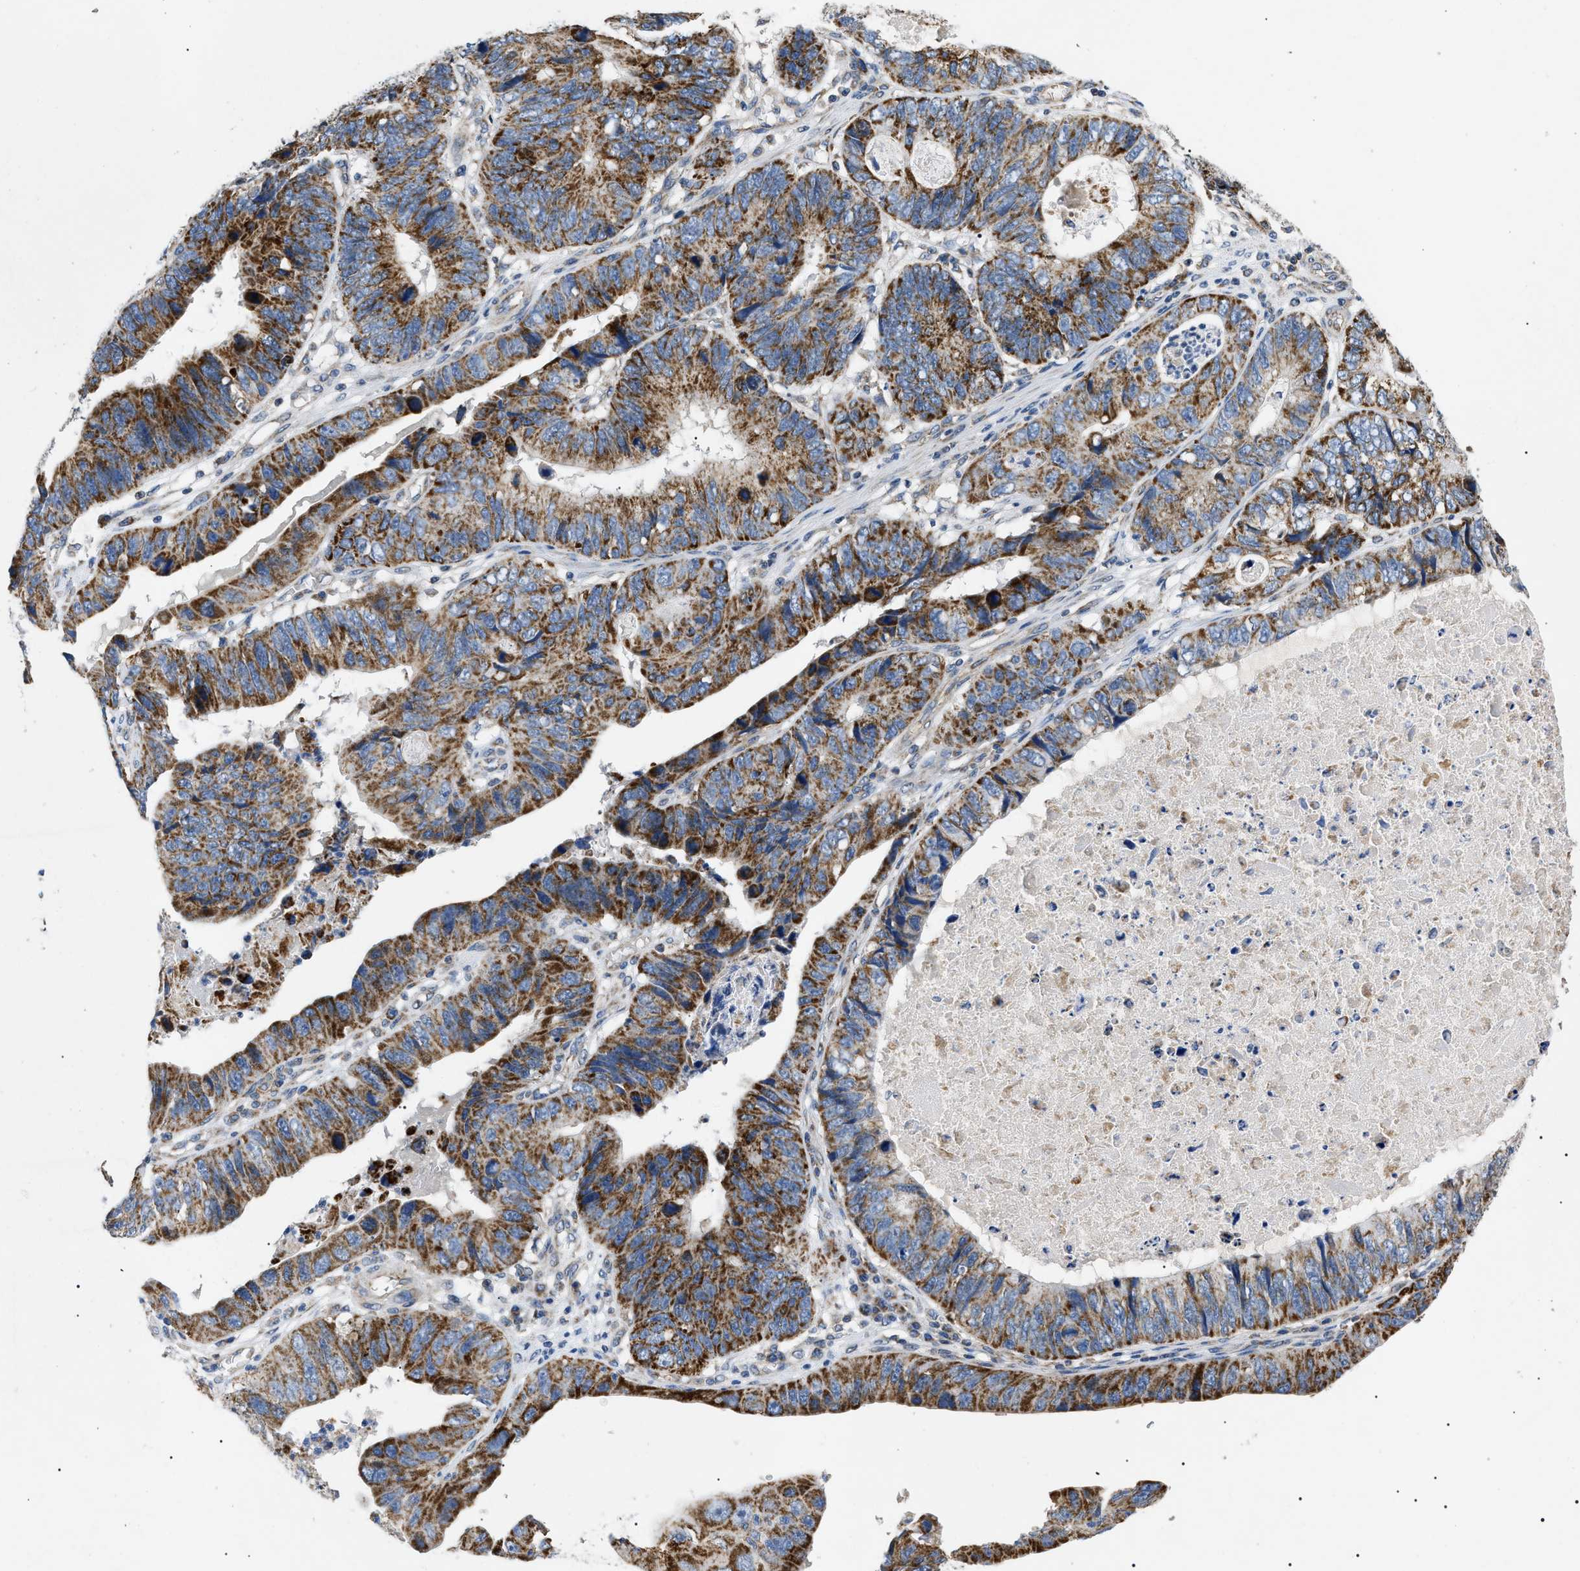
{"staining": {"intensity": "strong", "quantity": ">75%", "location": "cytoplasmic/membranous"}, "tissue": "stomach cancer", "cell_type": "Tumor cells", "image_type": "cancer", "snomed": [{"axis": "morphology", "description": "Adenocarcinoma, NOS"}, {"axis": "topography", "description": "Stomach"}], "caption": "Protein analysis of stomach cancer (adenocarcinoma) tissue shows strong cytoplasmic/membranous expression in approximately >75% of tumor cells.", "gene": "TOMM6", "patient": {"sex": "male", "age": 59}}